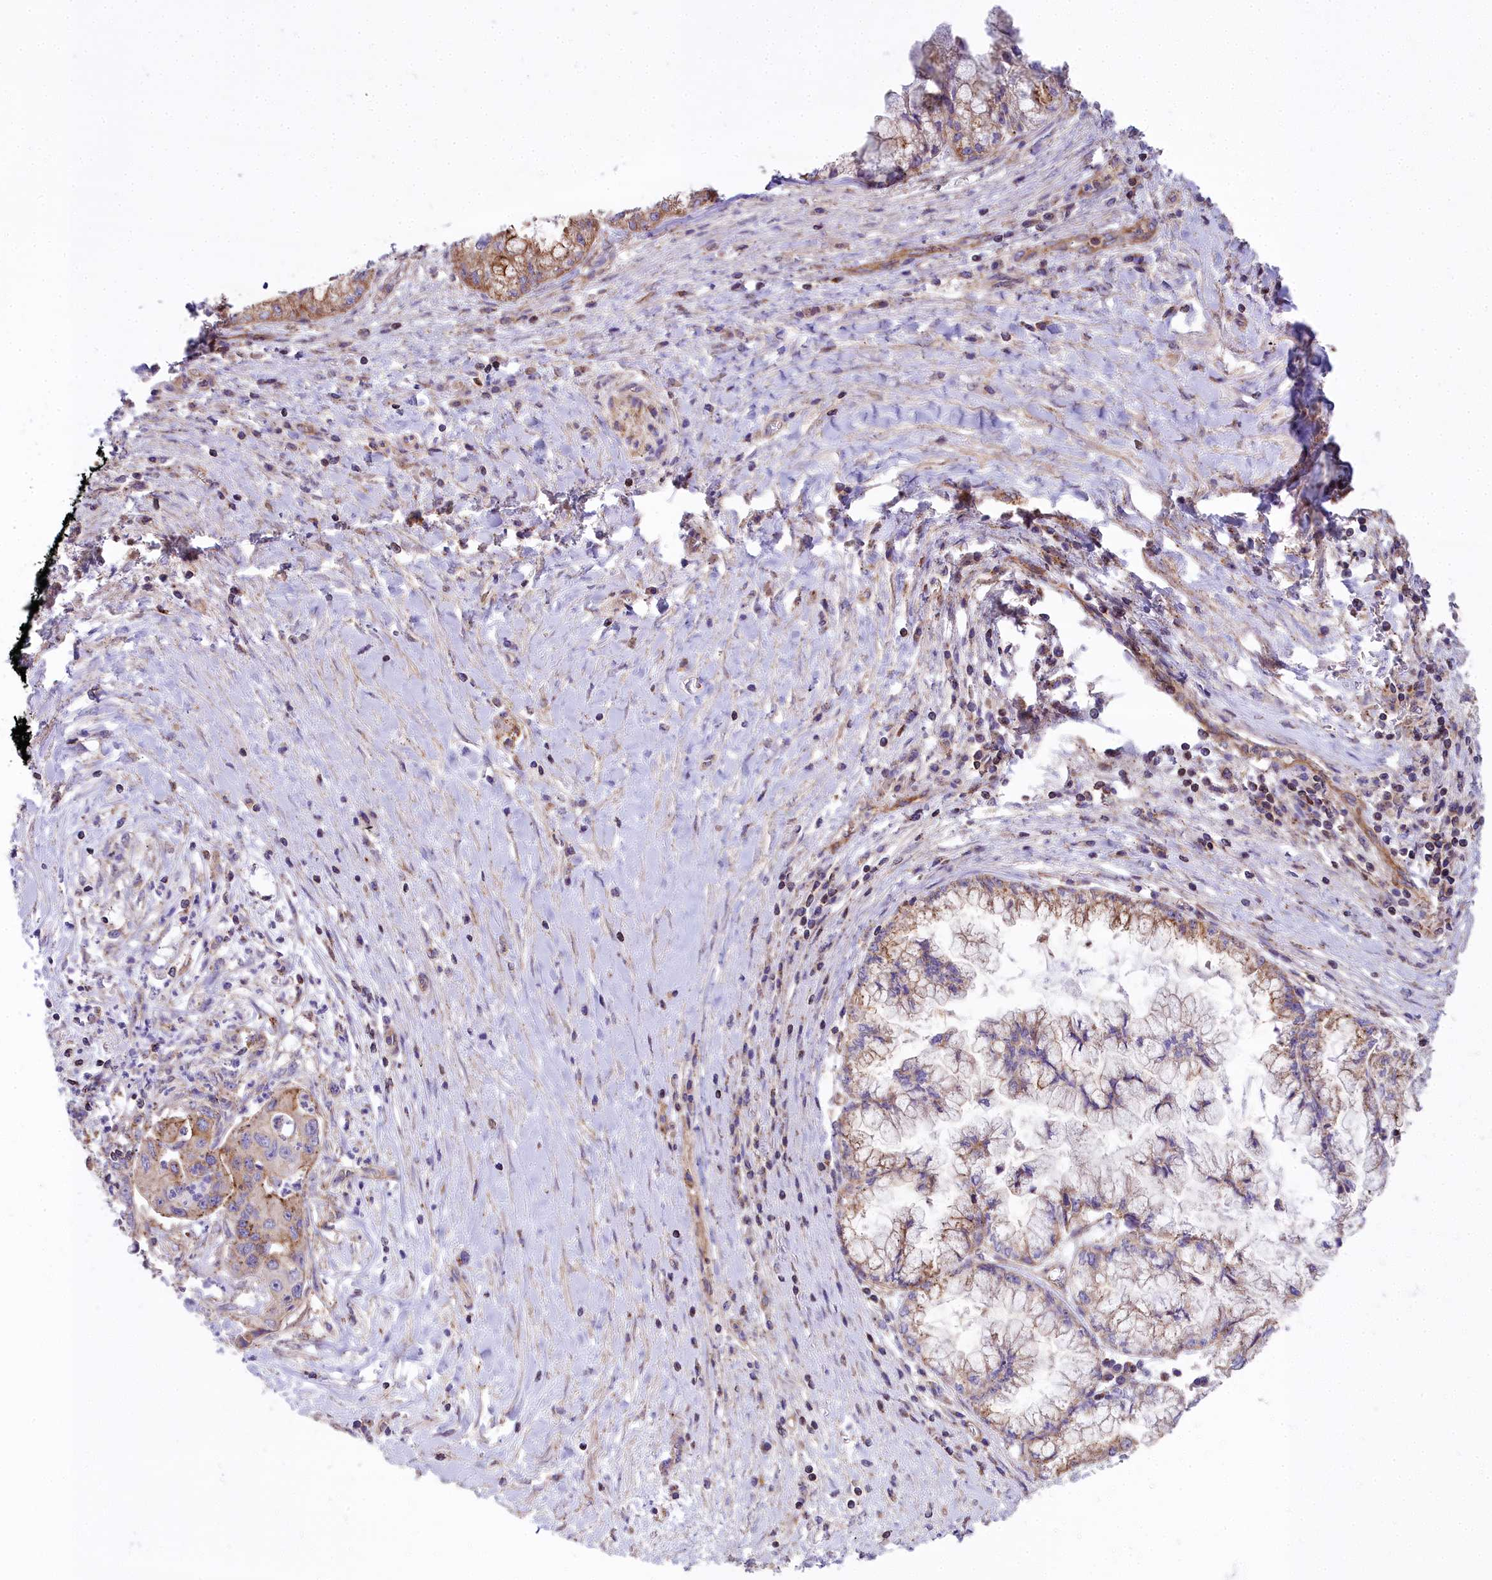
{"staining": {"intensity": "moderate", "quantity": ">75%", "location": "cytoplasmic/membranous"}, "tissue": "pancreatic cancer", "cell_type": "Tumor cells", "image_type": "cancer", "snomed": [{"axis": "morphology", "description": "Adenocarcinoma, NOS"}, {"axis": "topography", "description": "Pancreas"}], "caption": "Immunohistochemical staining of human adenocarcinoma (pancreatic) displays medium levels of moderate cytoplasmic/membranous protein positivity in about >75% of tumor cells.", "gene": "FRMPD1", "patient": {"sex": "male", "age": 73}}